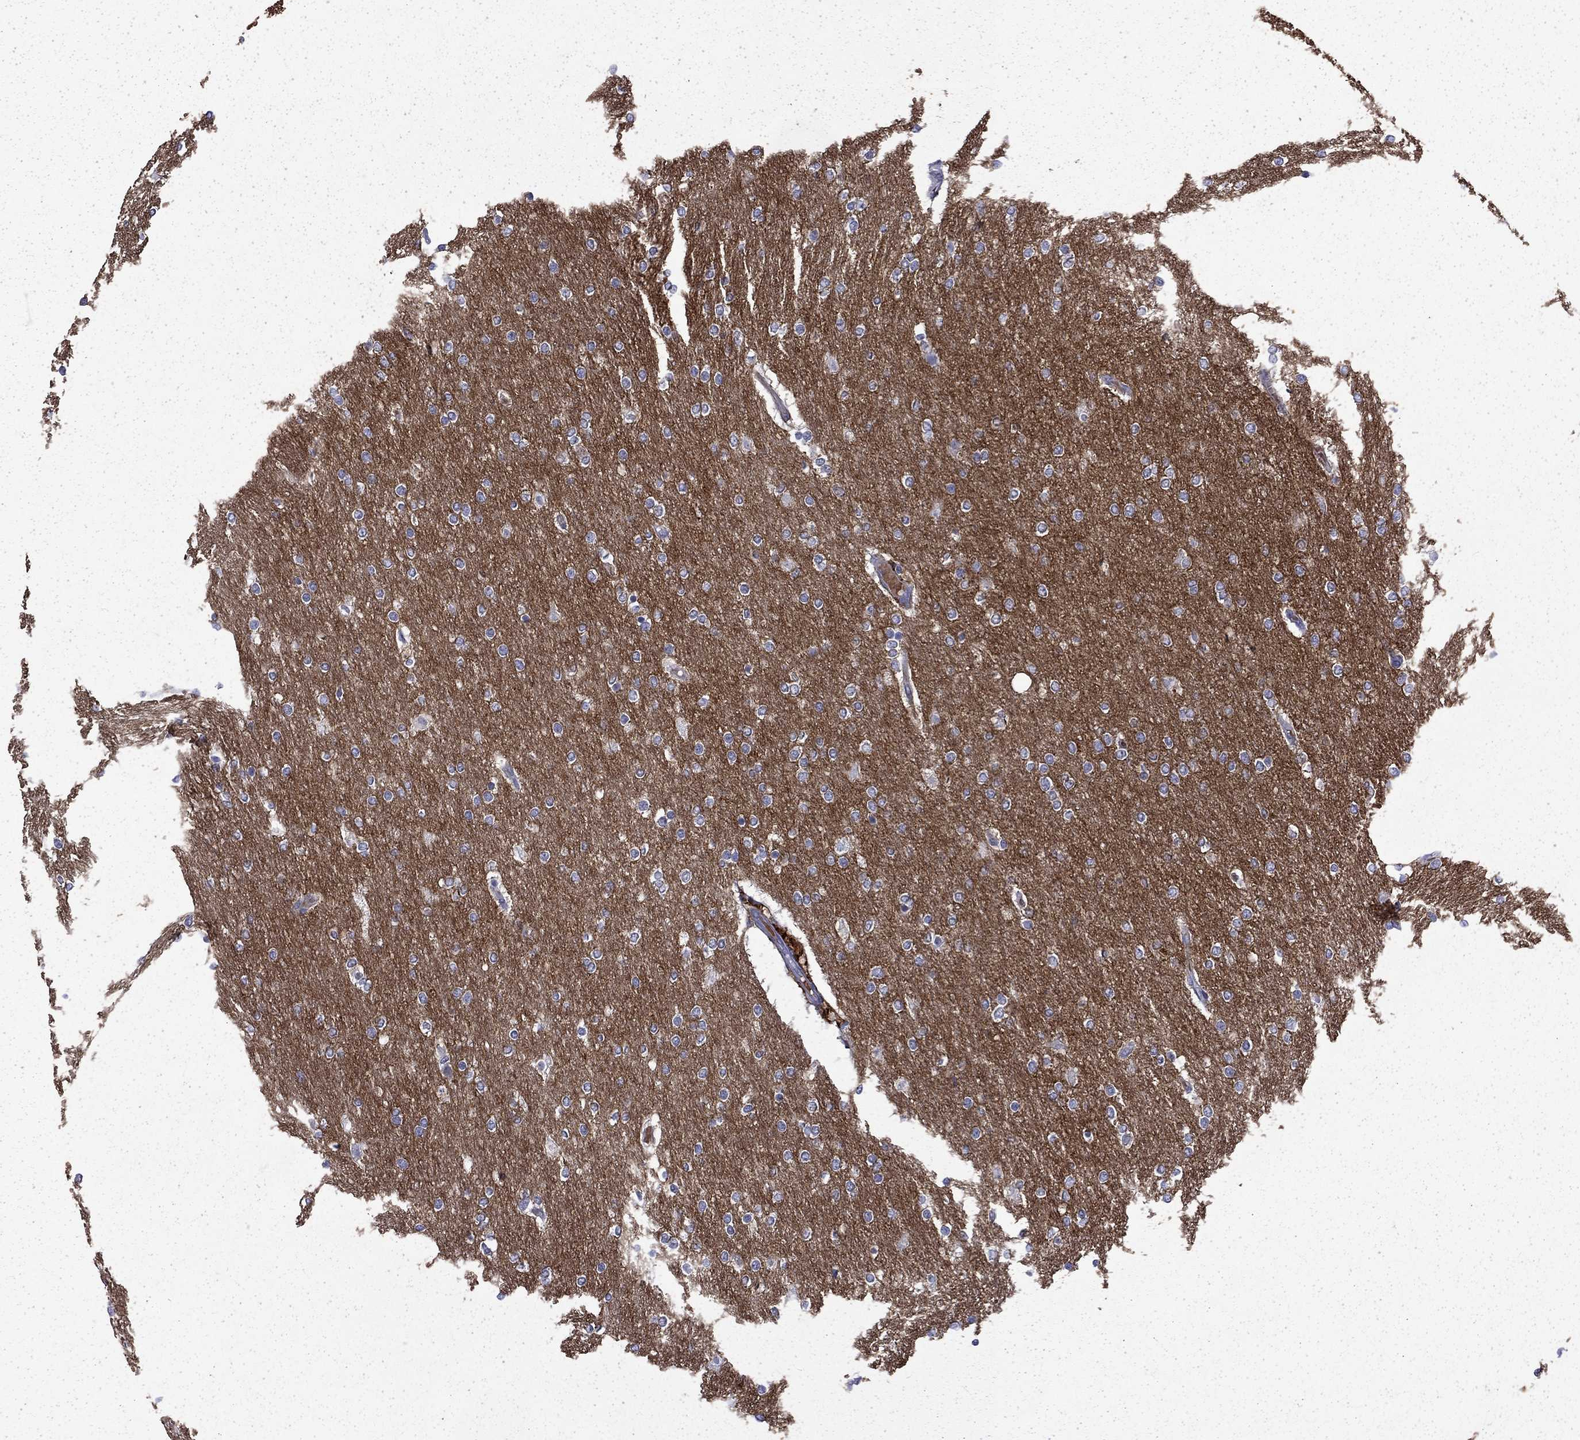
{"staining": {"intensity": "negative", "quantity": "none", "location": "none"}, "tissue": "glioma", "cell_type": "Tumor cells", "image_type": "cancer", "snomed": [{"axis": "morphology", "description": "Glioma, malignant, High grade"}, {"axis": "topography", "description": "Brain"}], "caption": "Human glioma stained for a protein using IHC demonstrates no staining in tumor cells.", "gene": "ENPP6", "patient": {"sex": "female", "age": 61}}